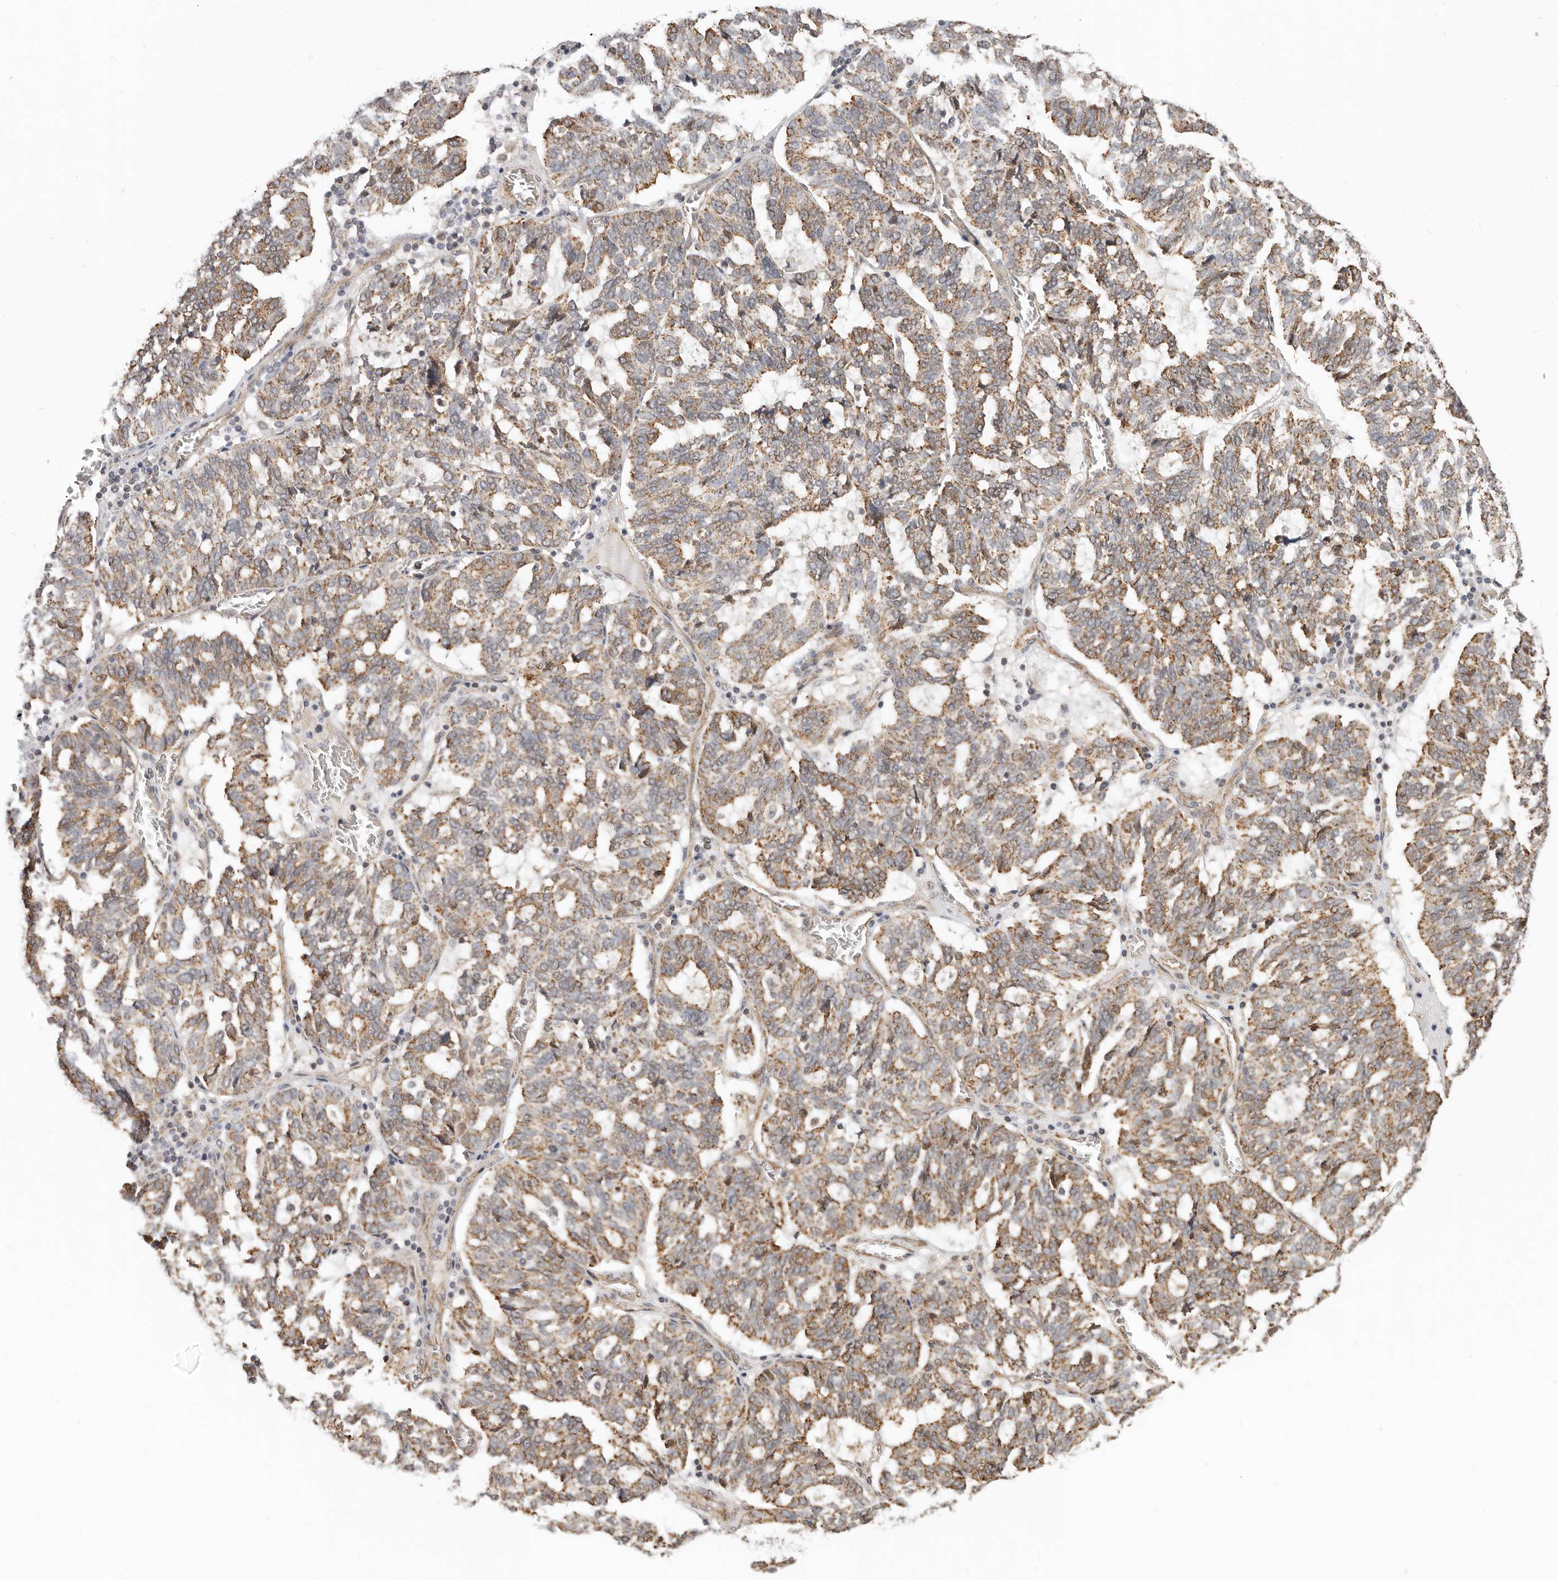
{"staining": {"intensity": "moderate", "quantity": ">75%", "location": "cytoplasmic/membranous"}, "tissue": "ovarian cancer", "cell_type": "Tumor cells", "image_type": "cancer", "snomed": [{"axis": "morphology", "description": "Cystadenocarcinoma, serous, NOS"}, {"axis": "topography", "description": "Ovary"}], "caption": "The photomicrograph demonstrates staining of serous cystadenocarcinoma (ovarian), revealing moderate cytoplasmic/membranous protein expression (brown color) within tumor cells.", "gene": "USP49", "patient": {"sex": "female", "age": 59}}